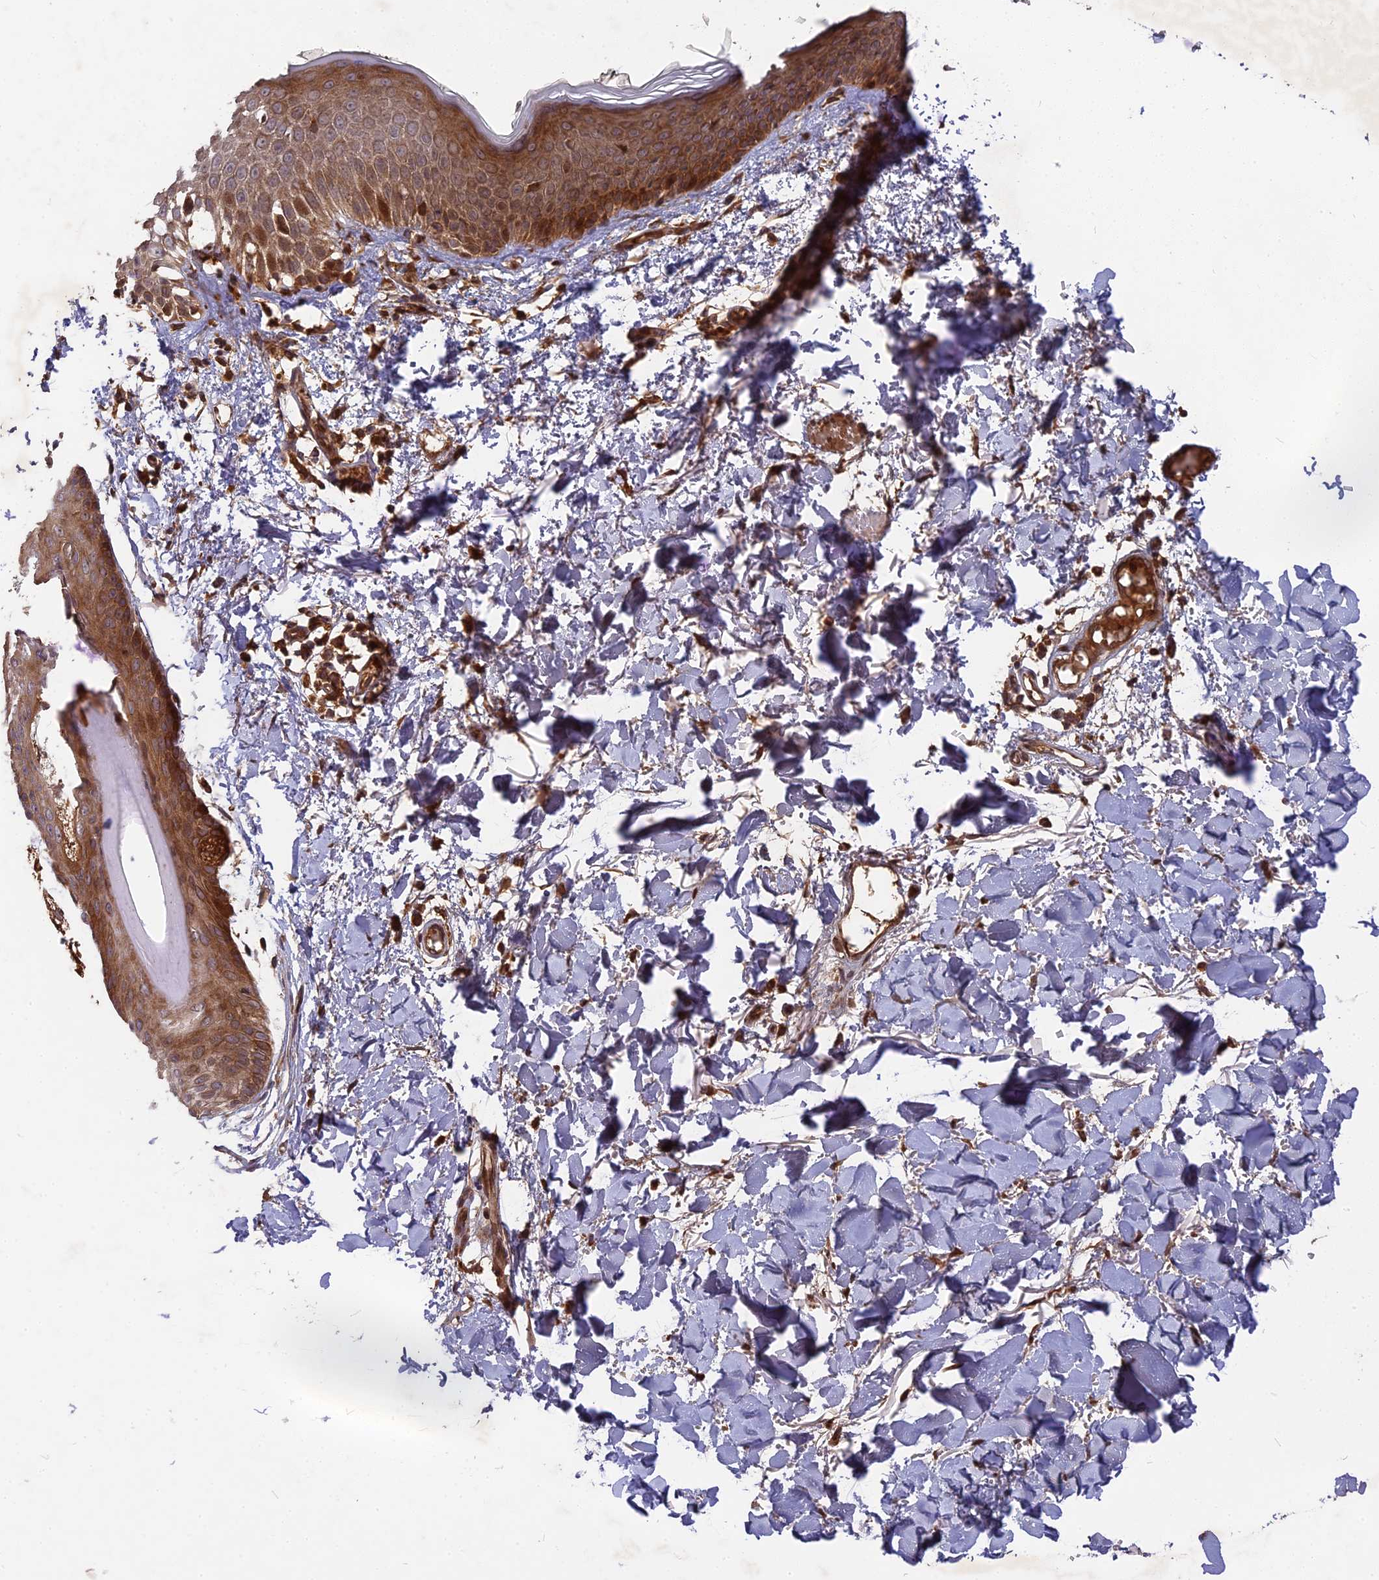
{"staining": {"intensity": "strong", "quantity": ">75%", "location": "cytoplasmic/membranous,nuclear"}, "tissue": "skin", "cell_type": "Fibroblasts", "image_type": "normal", "snomed": [{"axis": "morphology", "description": "Normal tissue, NOS"}, {"axis": "topography", "description": "Skin"}], "caption": "Immunohistochemical staining of benign skin demonstrates high levels of strong cytoplasmic/membranous,nuclear expression in about >75% of fibroblasts. (Stains: DAB in brown, nuclei in blue, Microscopy: brightfield microscopy at high magnification).", "gene": "TMUB2", "patient": {"sex": "male", "age": 62}}